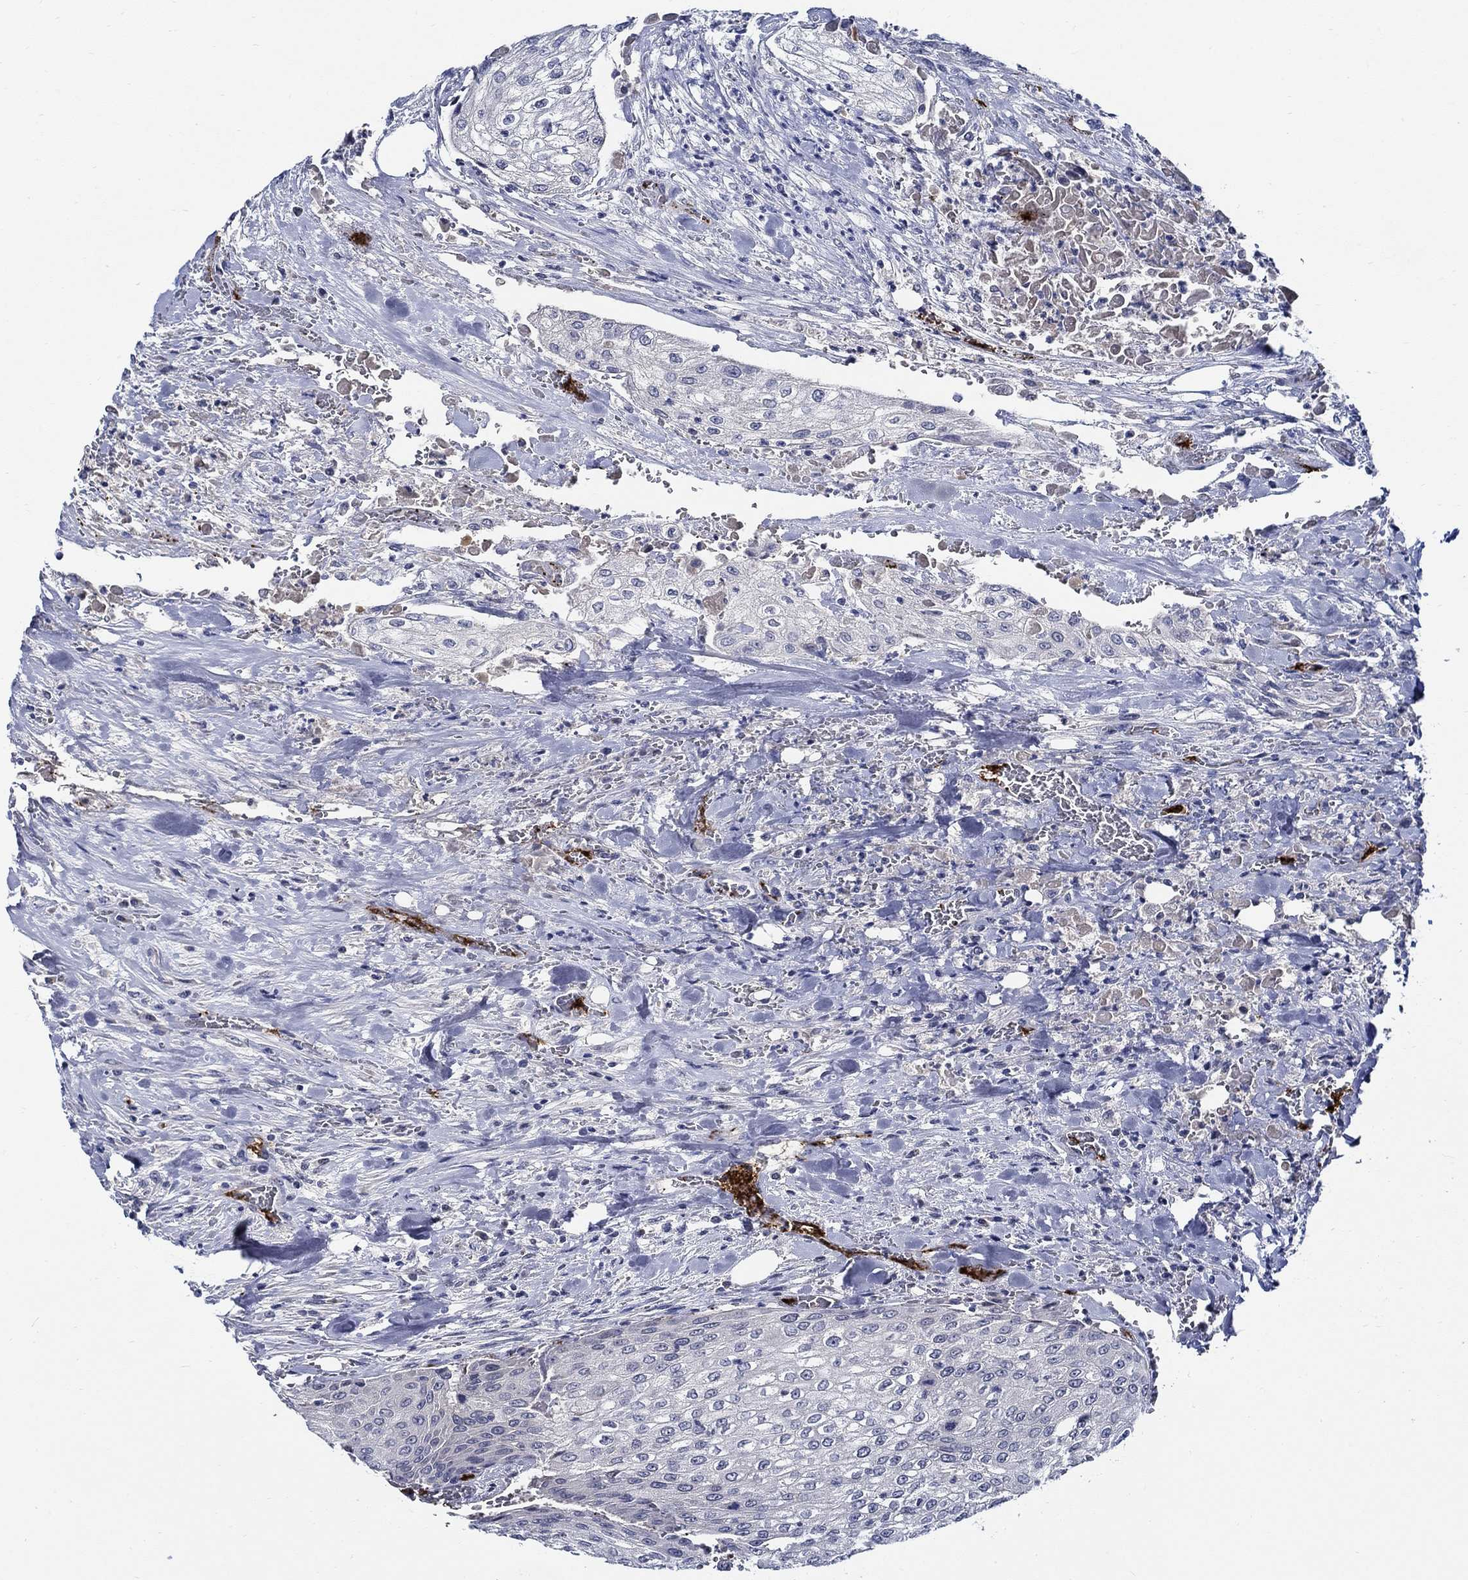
{"staining": {"intensity": "negative", "quantity": "none", "location": "none"}, "tissue": "urothelial cancer", "cell_type": "Tumor cells", "image_type": "cancer", "snomed": [{"axis": "morphology", "description": "Urothelial carcinoma, High grade"}, {"axis": "topography", "description": "Urinary bladder"}], "caption": "The IHC micrograph has no significant expression in tumor cells of urothelial cancer tissue. The staining was performed using DAB (3,3'-diaminobenzidine) to visualize the protein expression in brown, while the nuclei were stained in blue with hematoxylin (Magnification: 20x).", "gene": "ALOX12", "patient": {"sex": "male", "age": 62}}